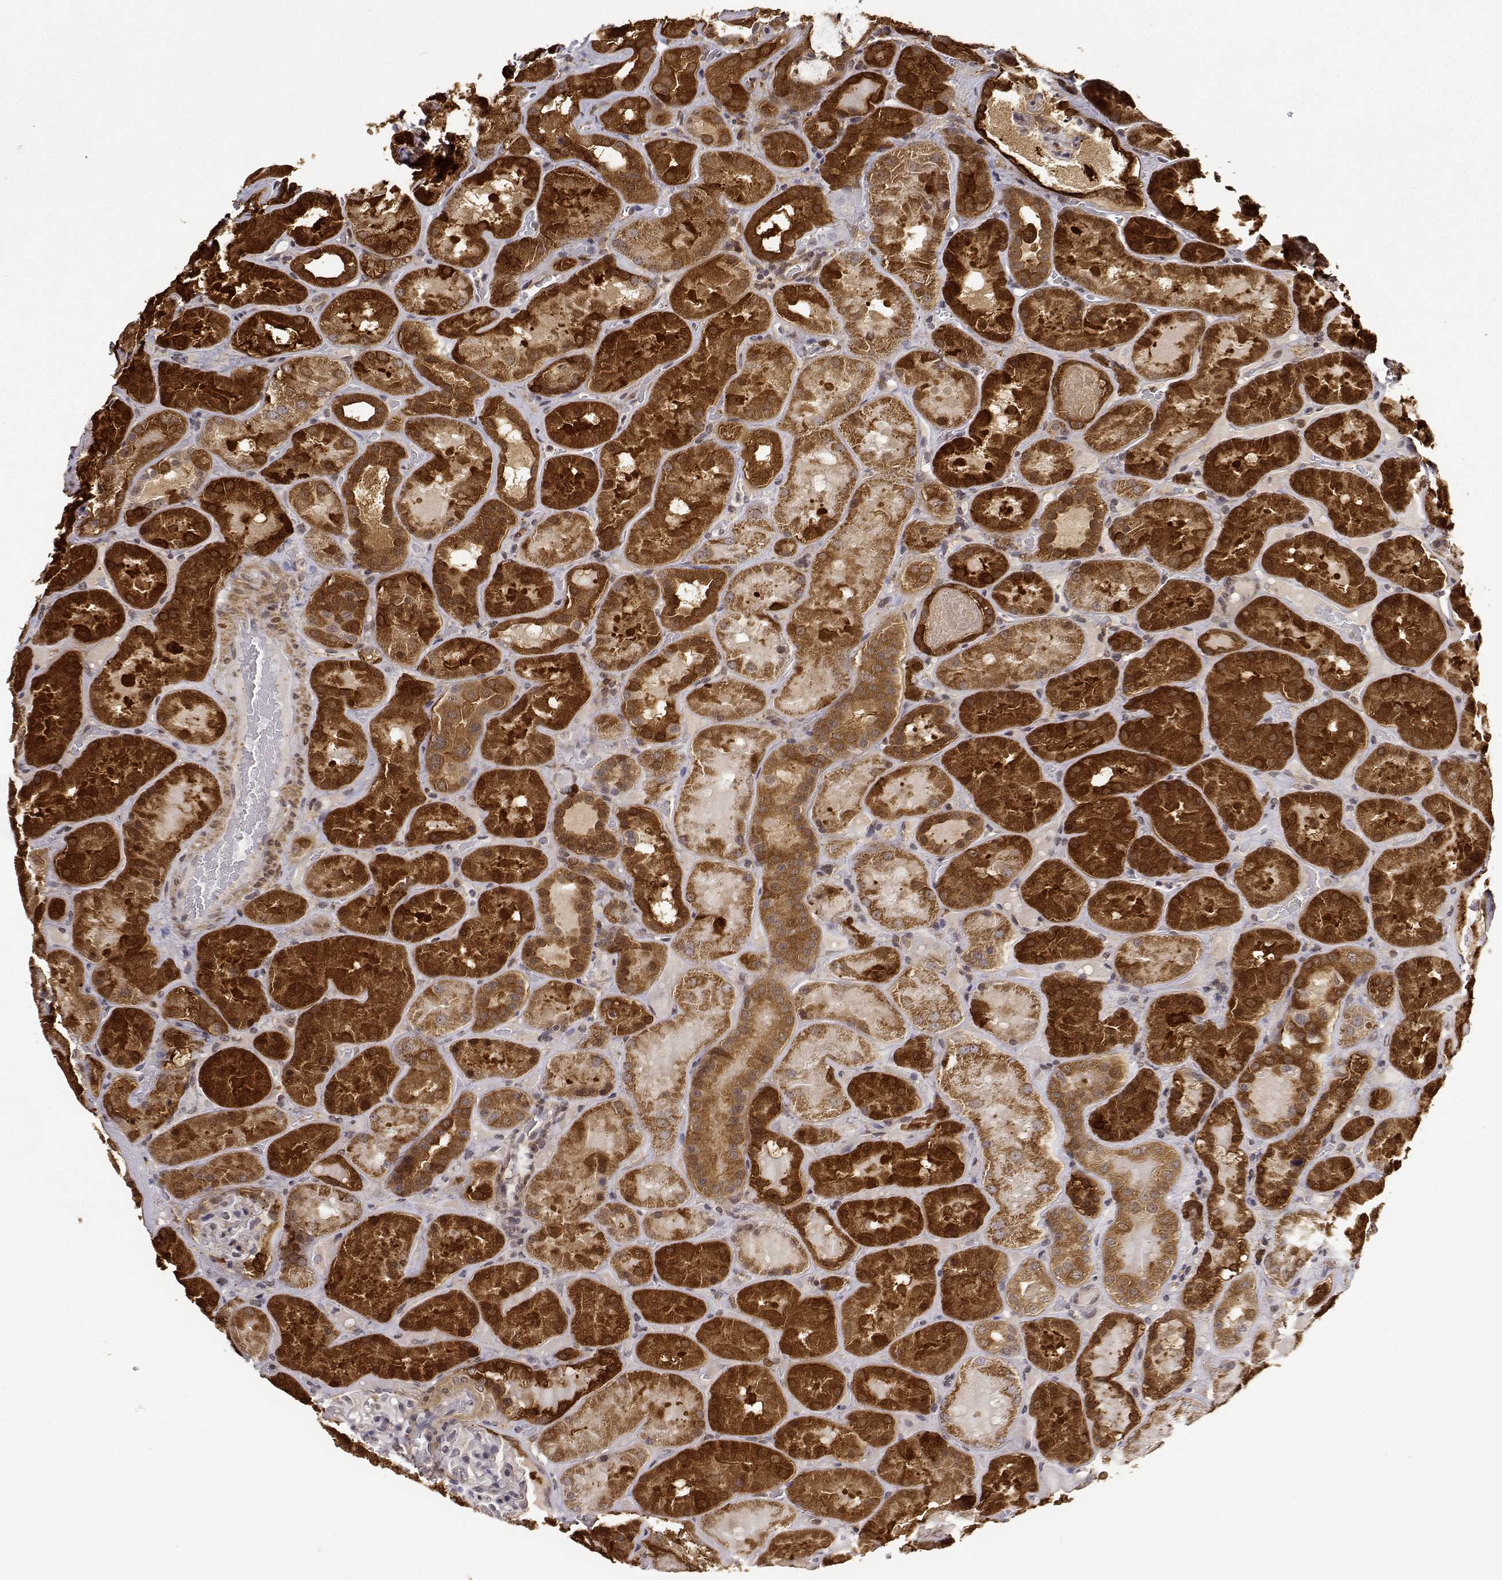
{"staining": {"intensity": "weak", "quantity": "<25%", "location": "cytoplasmic/membranous"}, "tissue": "kidney", "cell_type": "Cells in glomeruli", "image_type": "normal", "snomed": [{"axis": "morphology", "description": "Normal tissue, NOS"}, {"axis": "topography", "description": "Kidney"}], "caption": "An immunohistochemistry (IHC) histopathology image of normal kidney is shown. There is no staining in cells in glomeruli of kidney. Brightfield microscopy of immunohistochemistry (IHC) stained with DAB (brown) and hematoxylin (blue), captured at high magnification.", "gene": "PHGDH", "patient": {"sex": "male", "age": 73}}